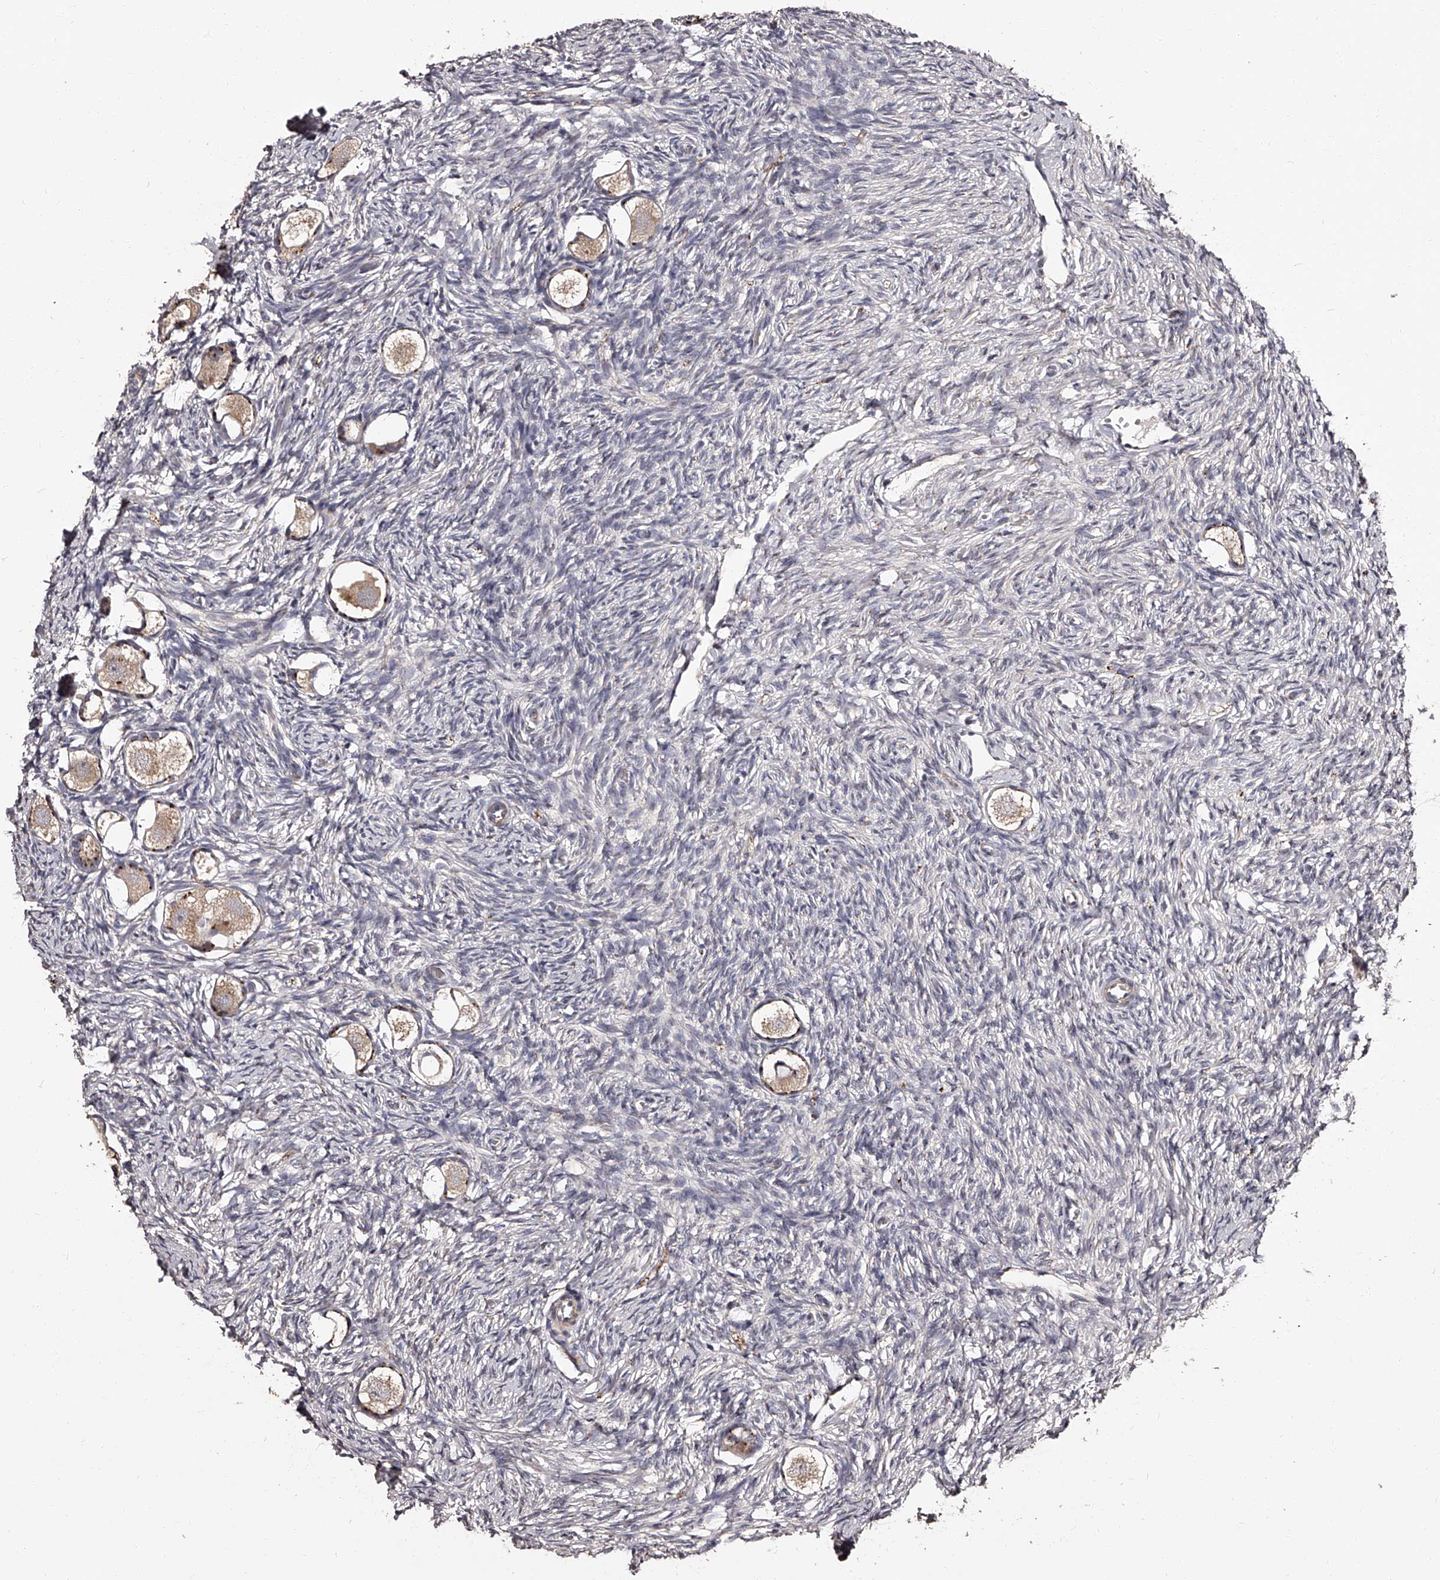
{"staining": {"intensity": "weak", "quantity": ">75%", "location": "cytoplasmic/membranous"}, "tissue": "ovary", "cell_type": "Follicle cells", "image_type": "normal", "snomed": [{"axis": "morphology", "description": "Normal tissue, NOS"}, {"axis": "topography", "description": "Ovary"}], "caption": "Protein expression by immunohistochemistry displays weak cytoplasmic/membranous positivity in approximately >75% of follicle cells in normal ovary.", "gene": "RSC1A1", "patient": {"sex": "female", "age": 27}}